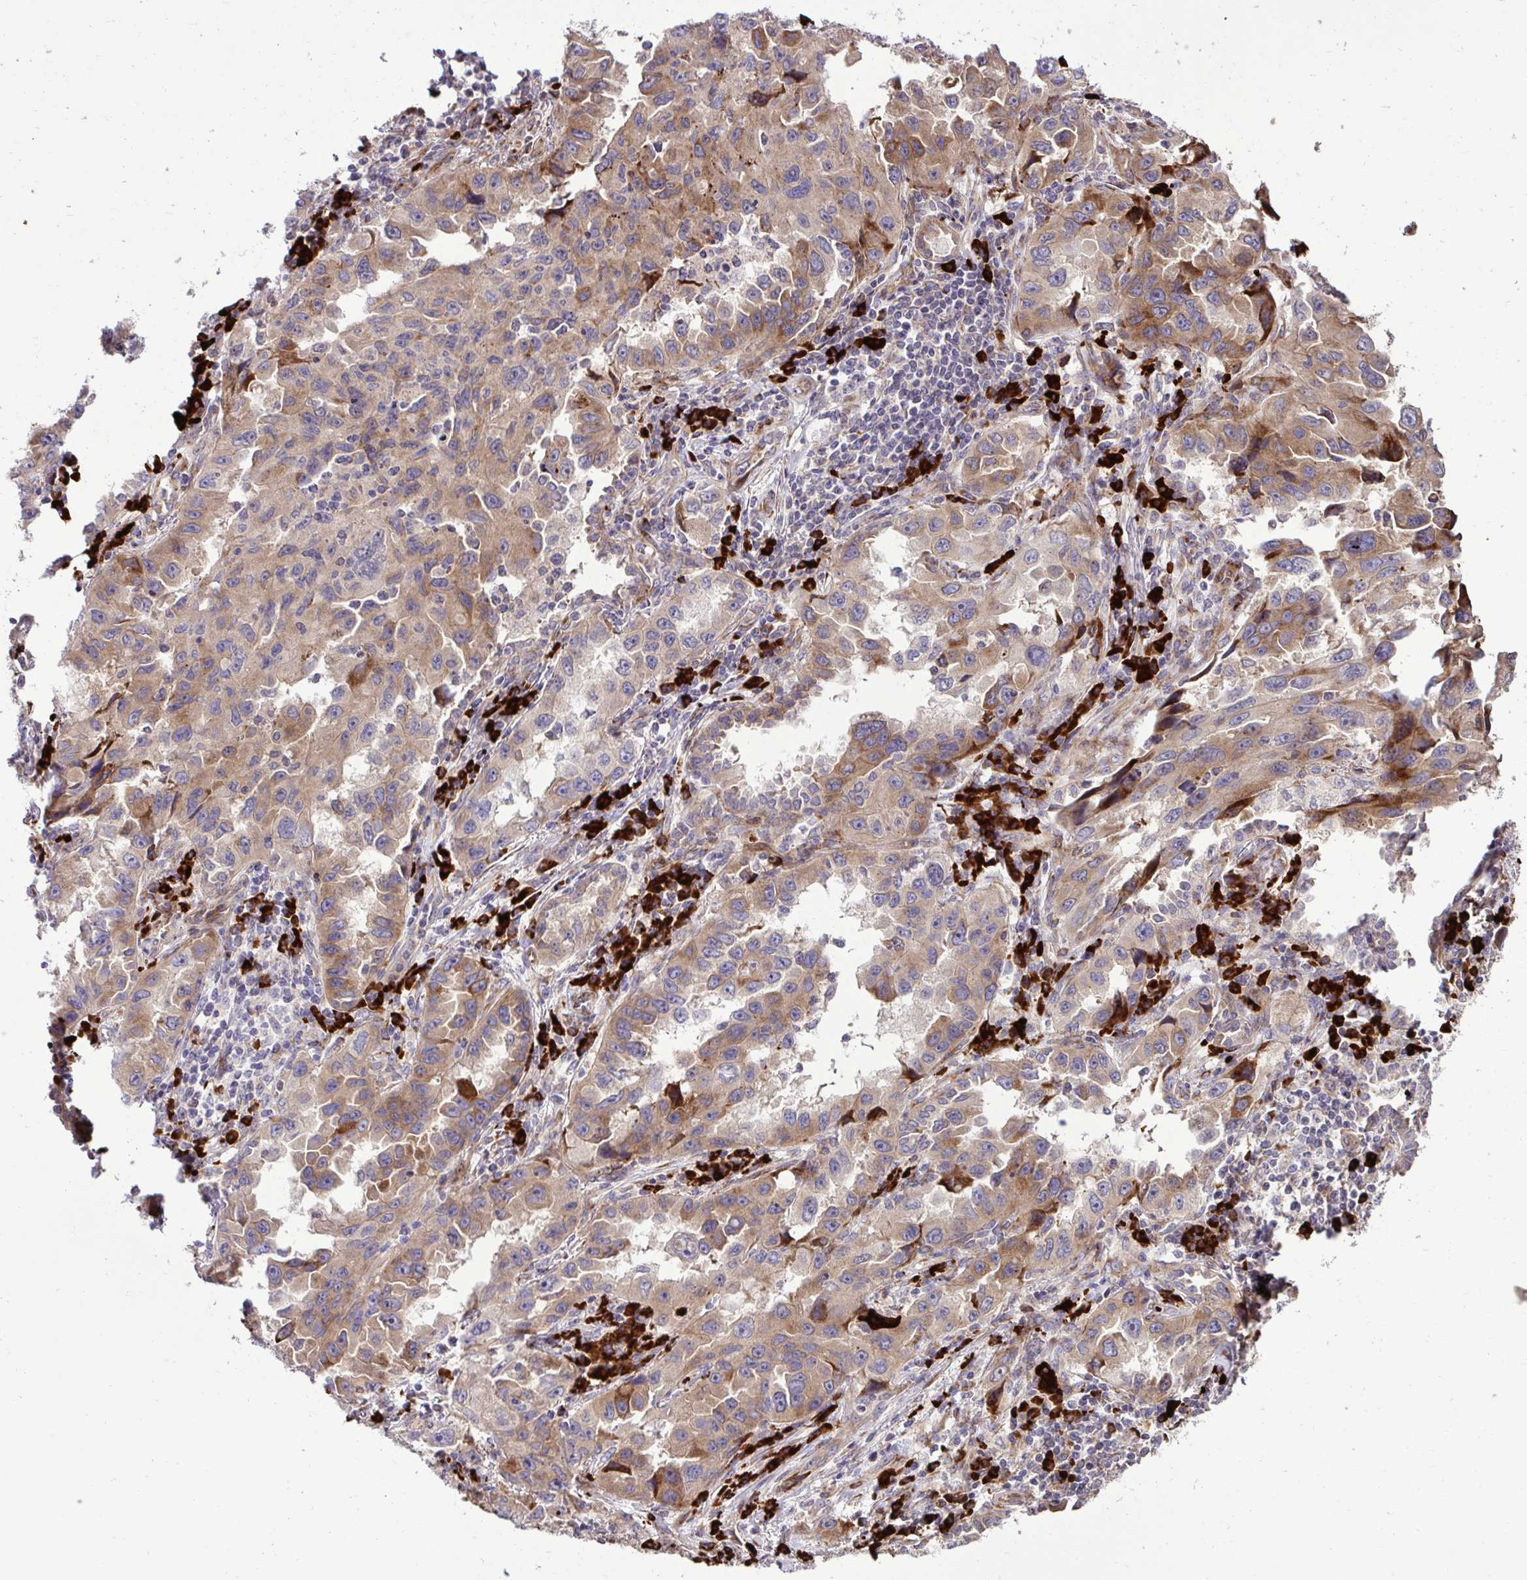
{"staining": {"intensity": "moderate", "quantity": ">75%", "location": "cytoplasmic/membranous"}, "tissue": "lung cancer", "cell_type": "Tumor cells", "image_type": "cancer", "snomed": [{"axis": "morphology", "description": "Adenocarcinoma, NOS"}, {"axis": "topography", "description": "Lung"}], "caption": "Brown immunohistochemical staining in lung adenocarcinoma reveals moderate cytoplasmic/membranous staining in about >75% of tumor cells.", "gene": "LIMS1", "patient": {"sex": "female", "age": 73}}